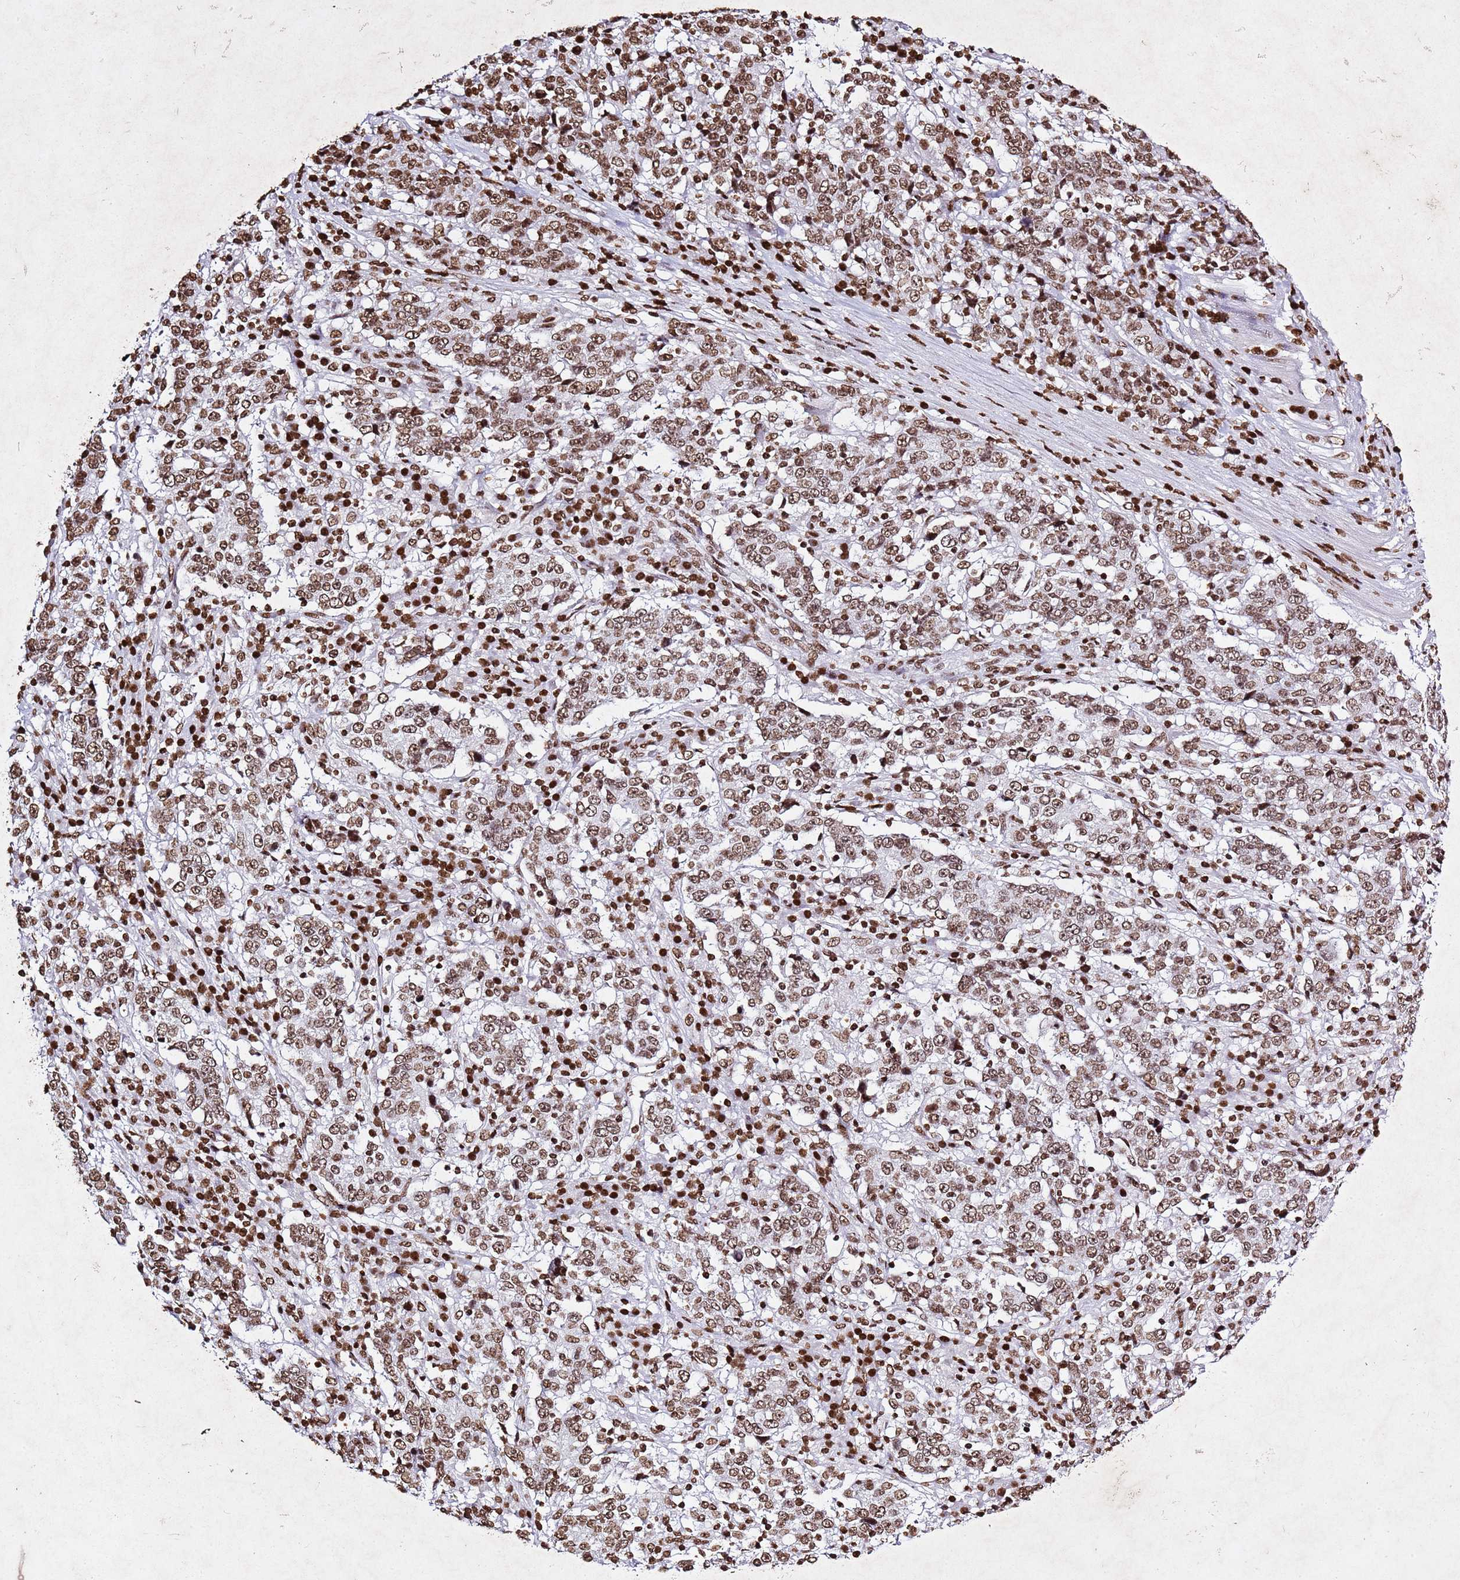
{"staining": {"intensity": "moderate", "quantity": ">75%", "location": "nuclear"}, "tissue": "stomach cancer", "cell_type": "Tumor cells", "image_type": "cancer", "snomed": [{"axis": "morphology", "description": "Adenocarcinoma, NOS"}, {"axis": "topography", "description": "Stomach"}], "caption": "Stomach adenocarcinoma stained for a protein (brown) exhibits moderate nuclear positive expression in approximately >75% of tumor cells.", "gene": "BMAL1", "patient": {"sex": "male", "age": 59}}